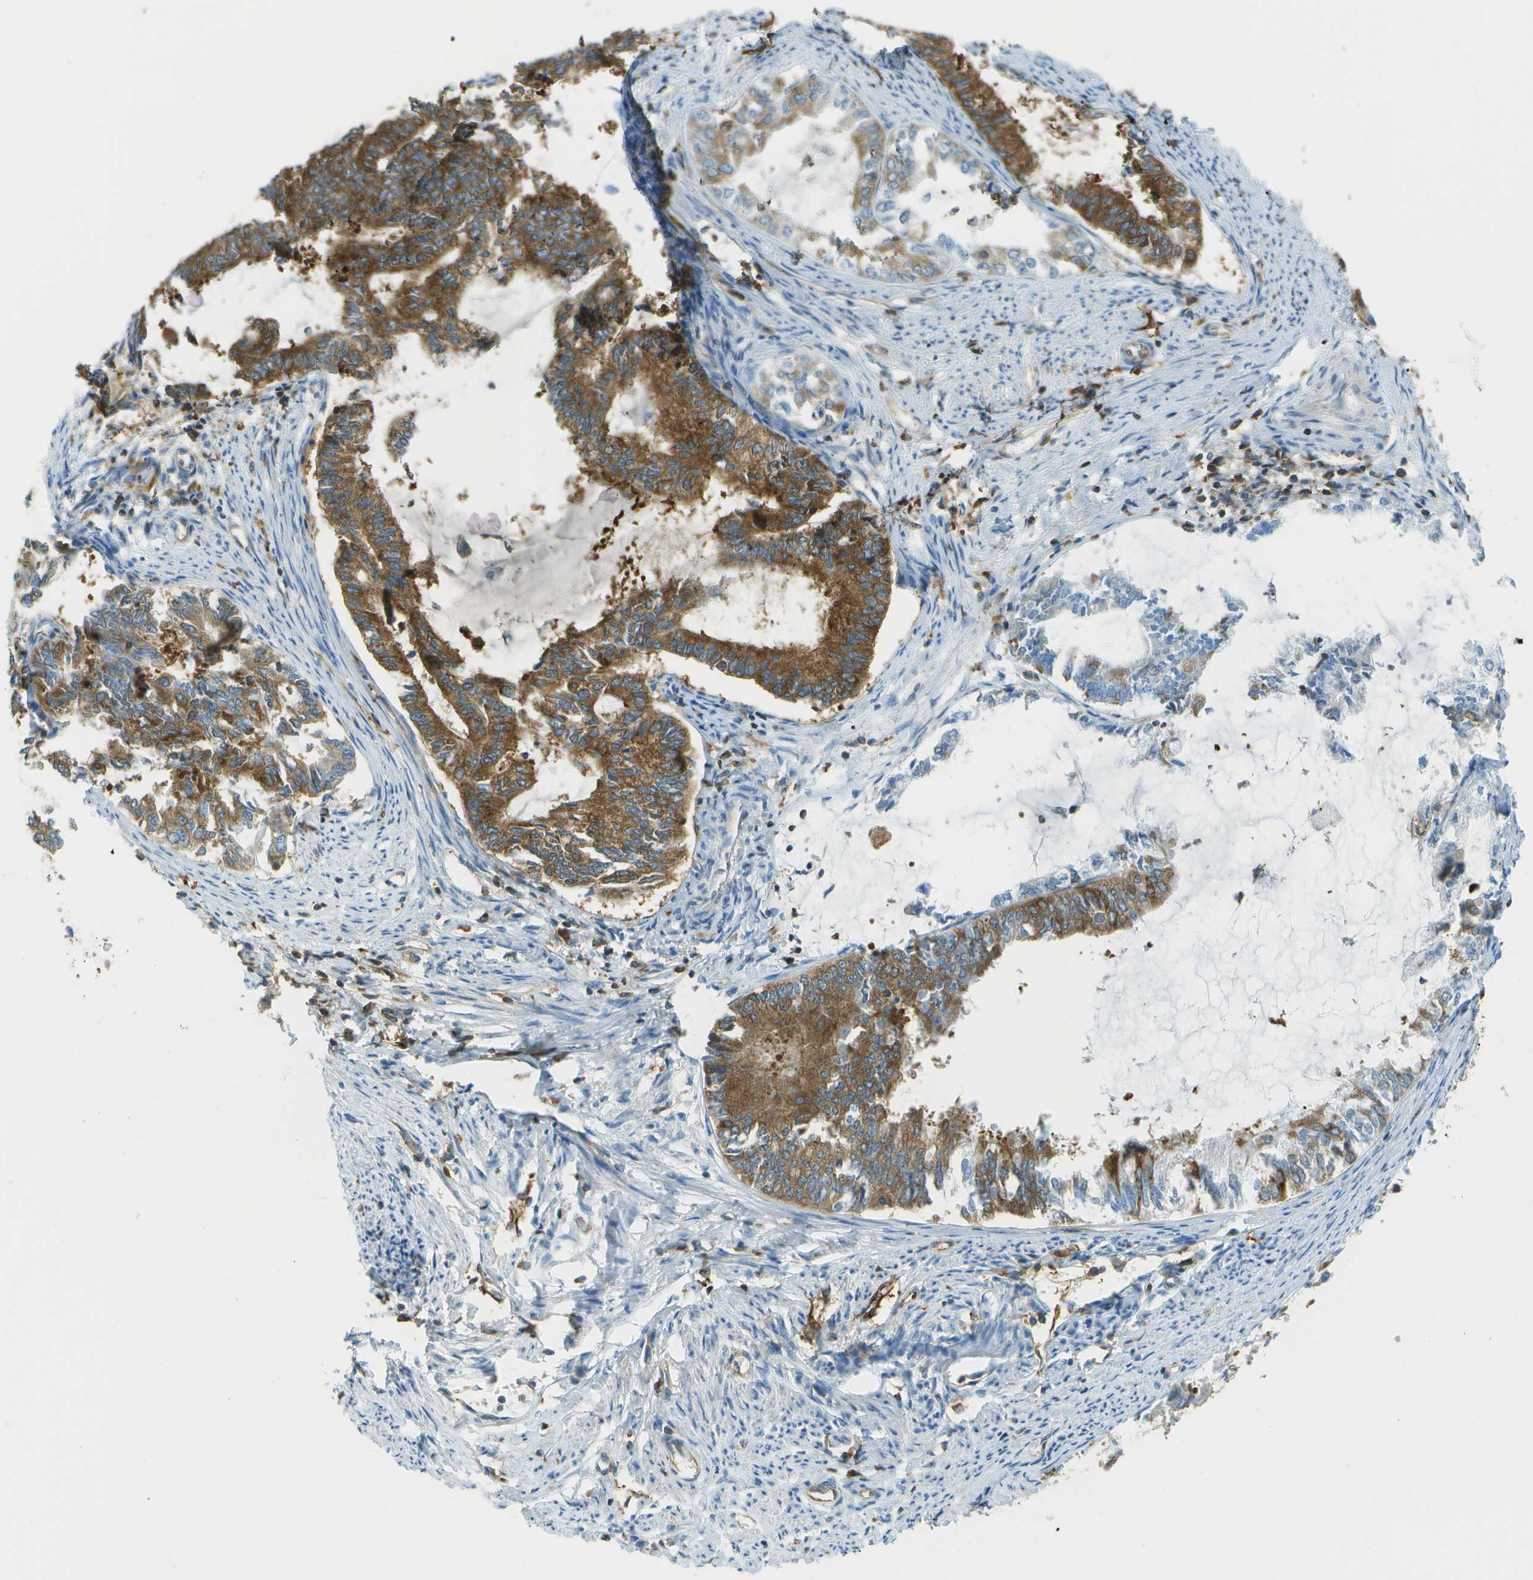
{"staining": {"intensity": "strong", "quantity": ">75%", "location": "cytoplasmic/membranous"}, "tissue": "endometrial cancer", "cell_type": "Tumor cells", "image_type": "cancer", "snomed": [{"axis": "morphology", "description": "Adenocarcinoma, NOS"}, {"axis": "topography", "description": "Endometrium"}], "caption": "Adenocarcinoma (endometrial) stained for a protein (brown) shows strong cytoplasmic/membranous positive expression in approximately >75% of tumor cells.", "gene": "TMTC1", "patient": {"sex": "female", "age": 86}}